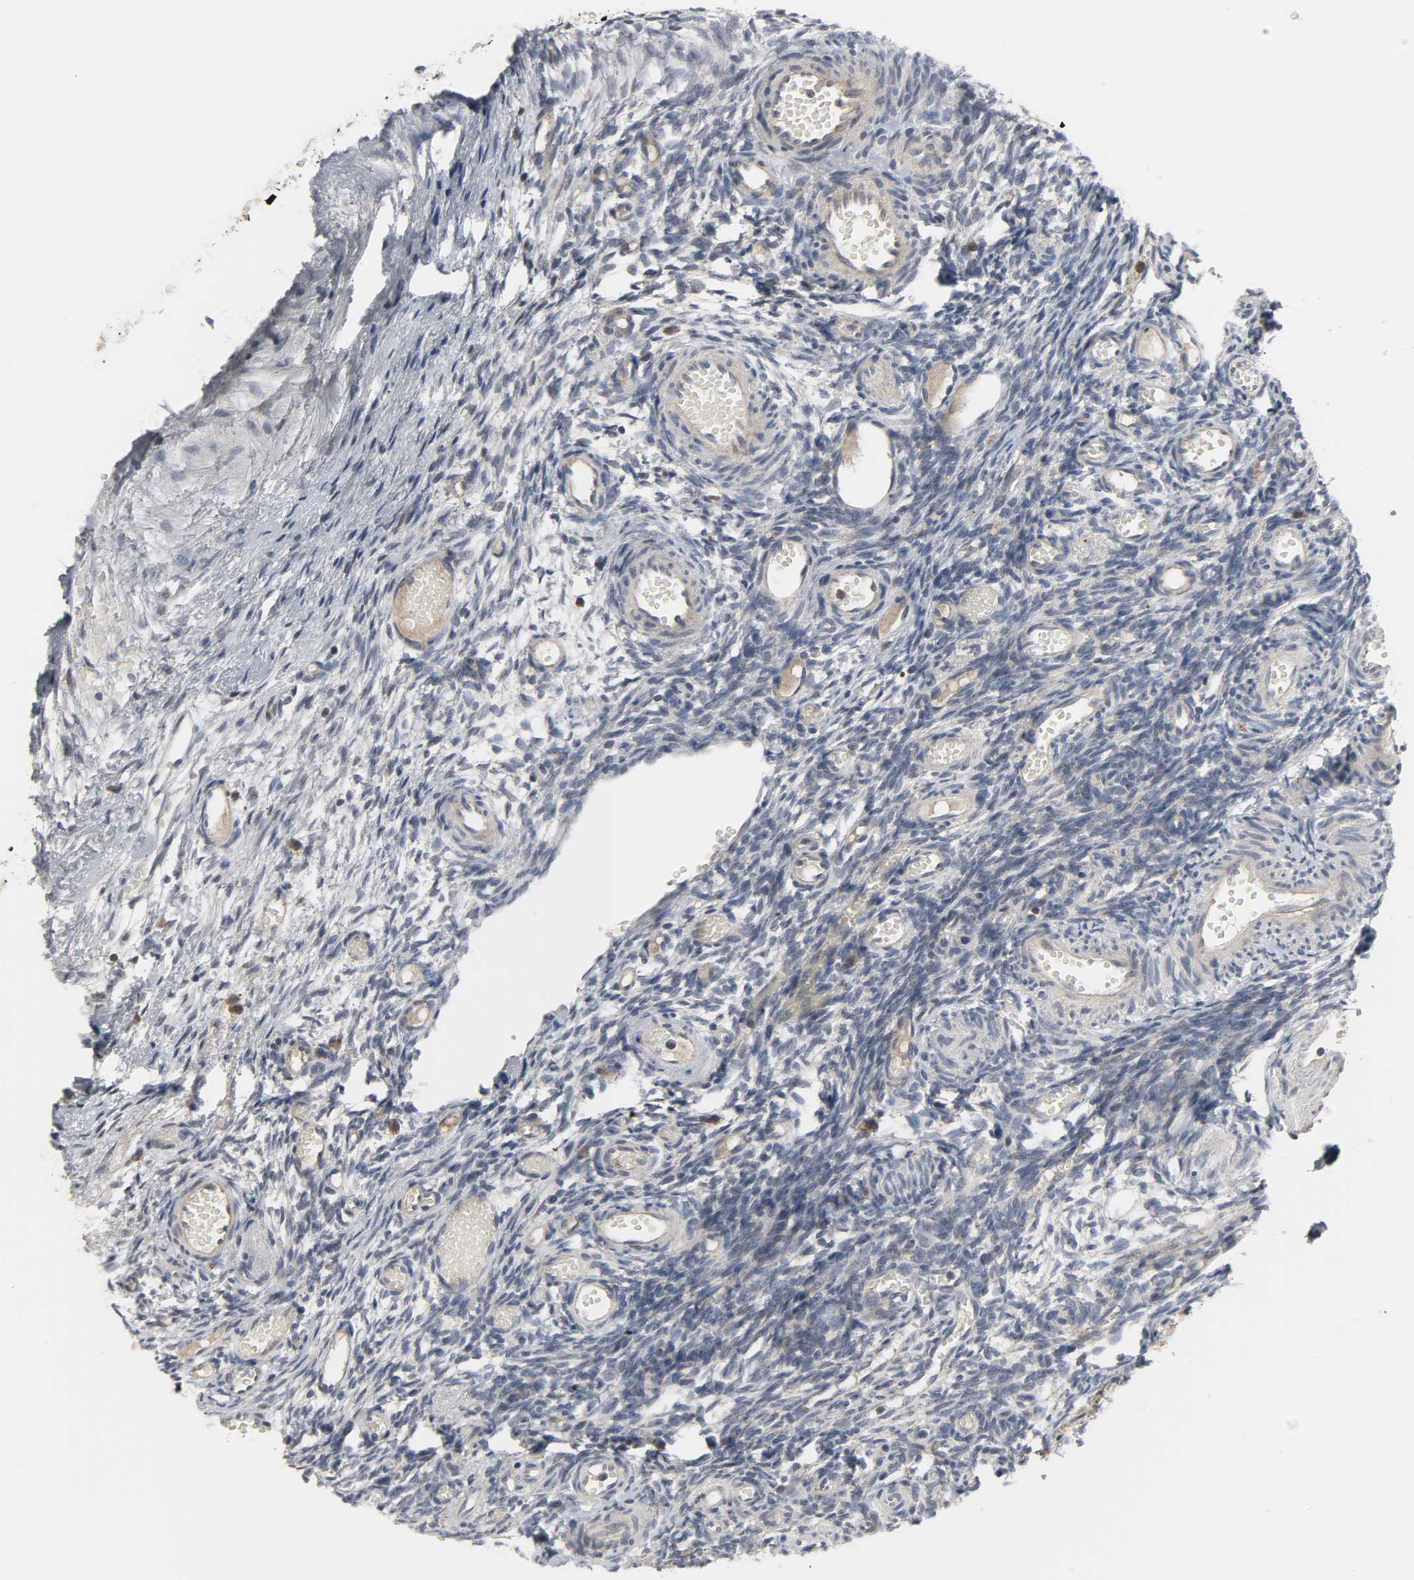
{"staining": {"intensity": "negative", "quantity": "none", "location": "none"}, "tissue": "ovary", "cell_type": "Ovarian stroma cells", "image_type": "normal", "snomed": [{"axis": "morphology", "description": "Normal tissue, NOS"}, {"axis": "topography", "description": "Ovary"}], "caption": "Ovarian stroma cells are negative for brown protein staining in benign ovary.", "gene": "CLIP1", "patient": {"sex": "female", "age": 35}}